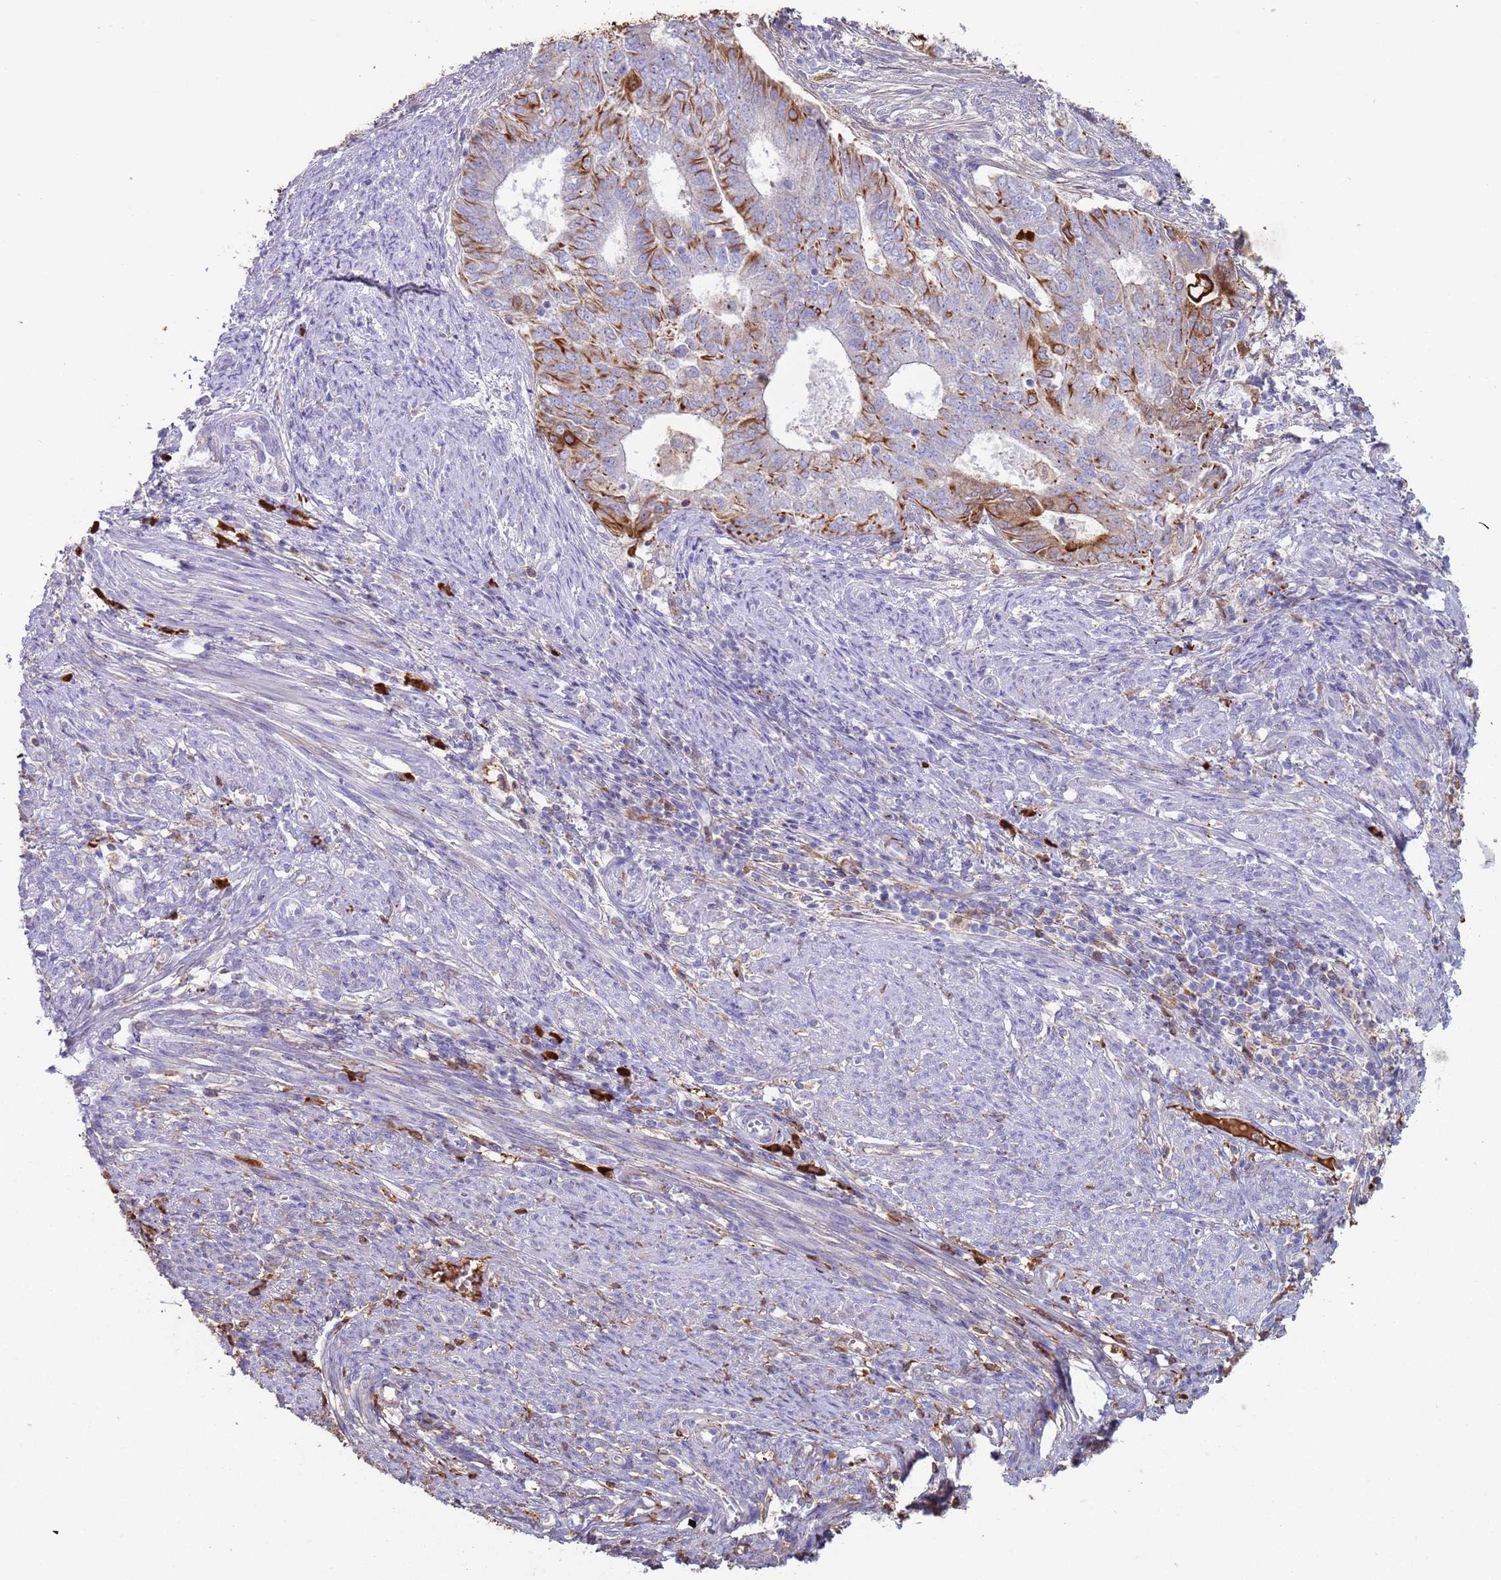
{"staining": {"intensity": "moderate", "quantity": "25%-75%", "location": "cytoplasmic/membranous"}, "tissue": "endometrial cancer", "cell_type": "Tumor cells", "image_type": "cancer", "snomed": [{"axis": "morphology", "description": "Adenocarcinoma, NOS"}, {"axis": "topography", "description": "Endometrium"}], "caption": "Immunohistochemistry micrograph of endometrial cancer (adenocarcinoma) stained for a protein (brown), which reveals medium levels of moderate cytoplasmic/membranous expression in about 25%-75% of tumor cells.", "gene": "CYSLTR2", "patient": {"sex": "female", "age": 62}}